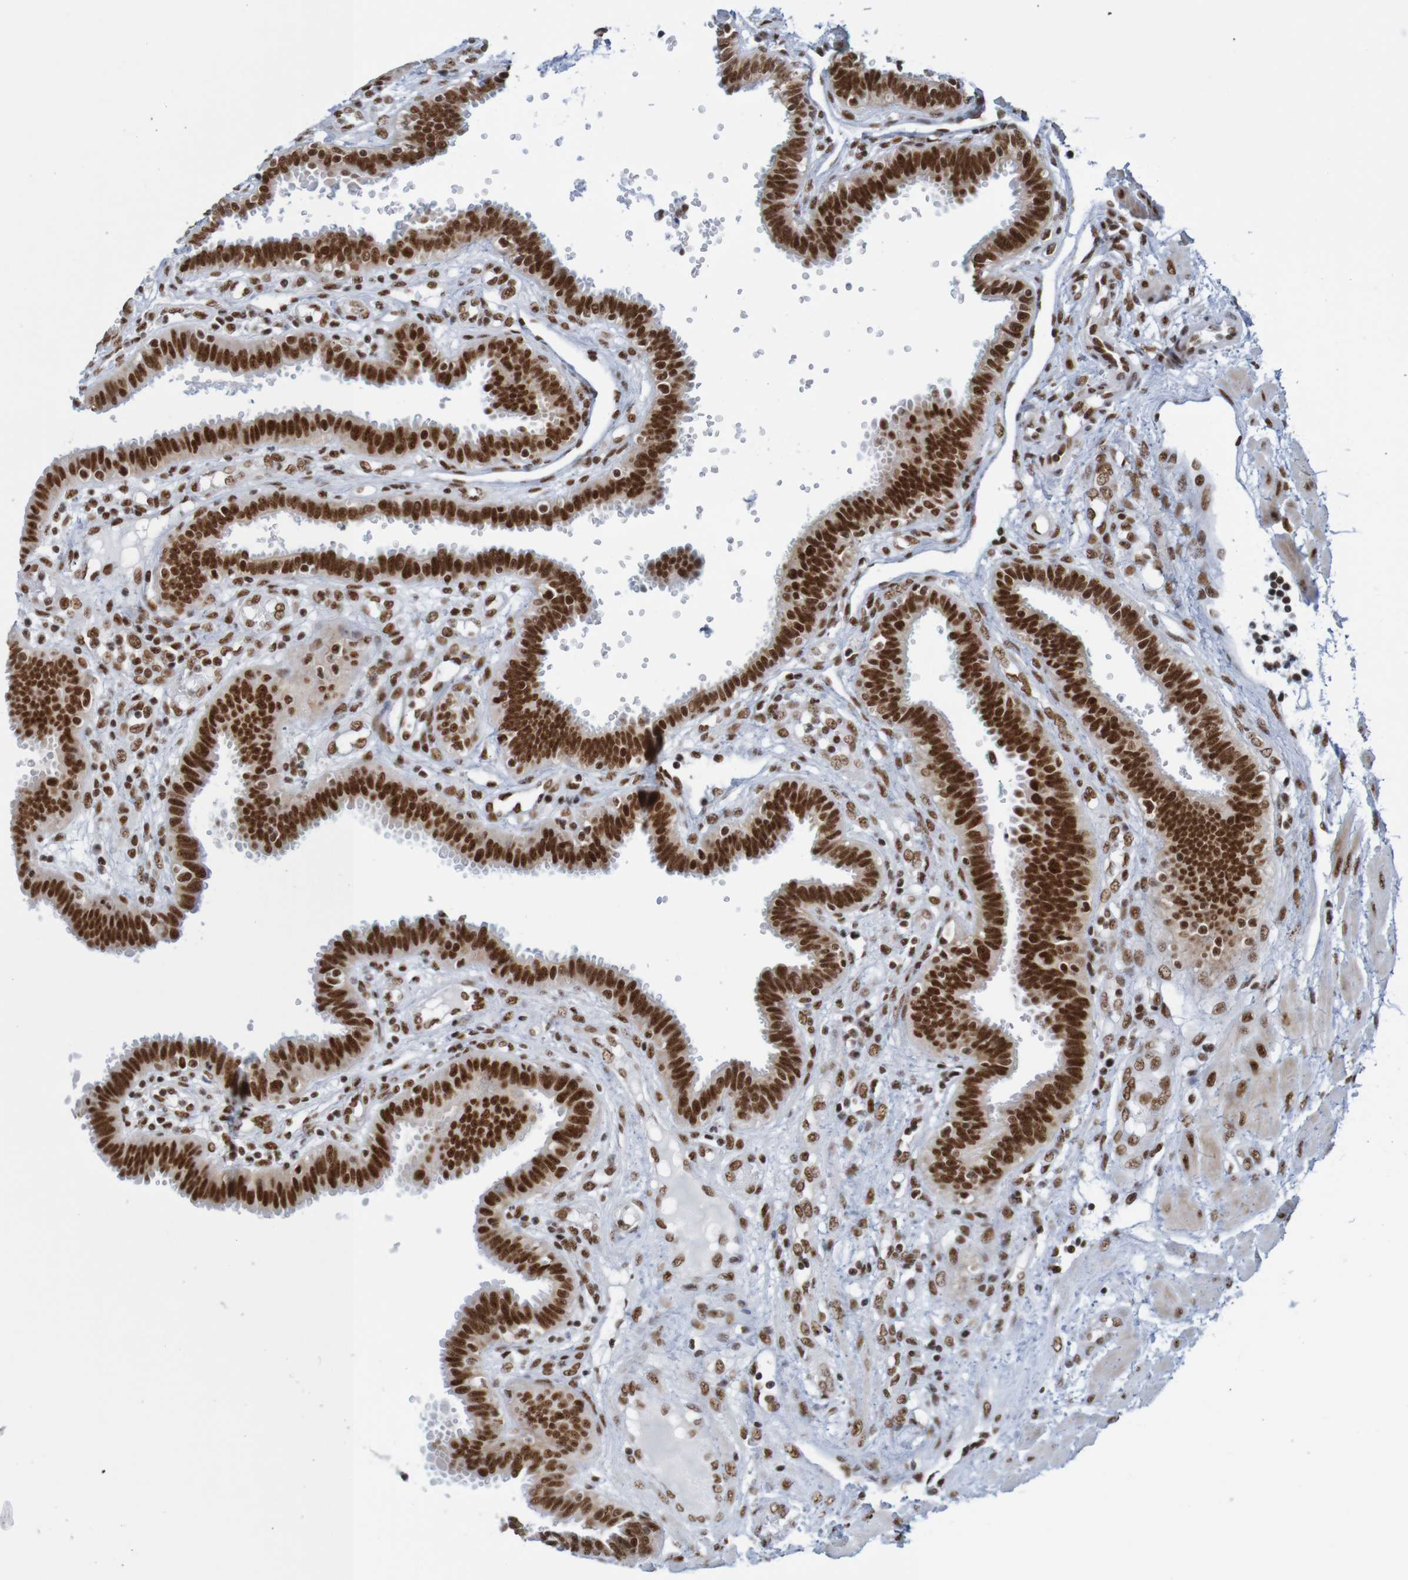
{"staining": {"intensity": "strong", "quantity": ">75%", "location": "nuclear"}, "tissue": "fallopian tube", "cell_type": "Glandular cells", "image_type": "normal", "snomed": [{"axis": "morphology", "description": "Normal tissue, NOS"}, {"axis": "topography", "description": "Fallopian tube"}], "caption": "A high-resolution micrograph shows immunohistochemistry (IHC) staining of unremarkable fallopian tube, which exhibits strong nuclear positivity in about >75% of glandular cells. (brown staining indicates protein expression, while blue staining denotes nuclei).", "gene": "THRAP3", "patient": {"sex": "female", "age": 32}}